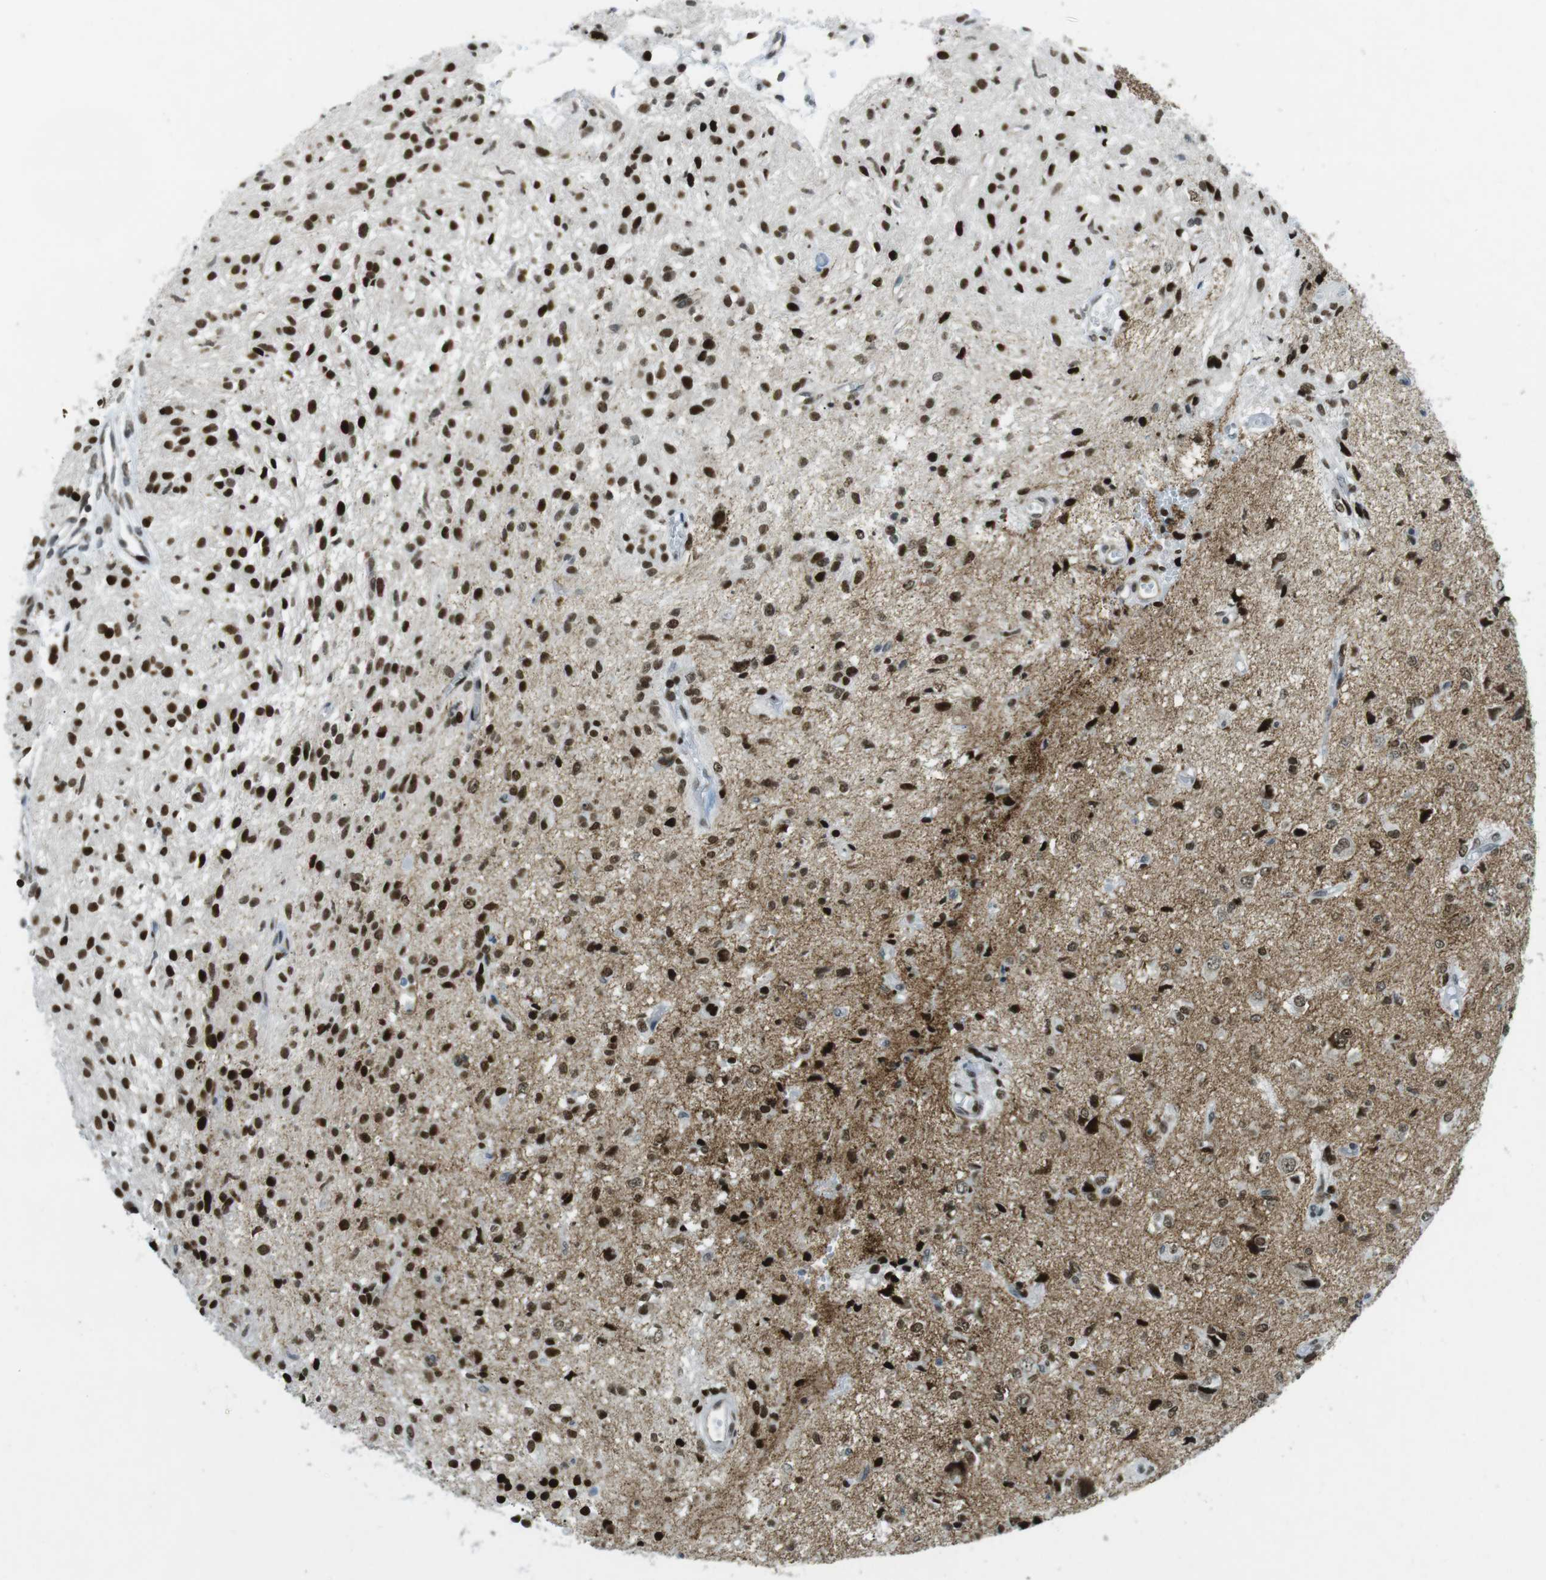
{"staining": {"intensity": "strong", "quantity": ">75%", "location": "nuclear"}, "tissue": "glioma", "cell_type": "Tumor cells", "image_type": "cancer", "snomed": [{"axis": "morphology", "description": "Glioma, malignant, High grade"}, {"axis": "topography", "description": "Brain"}], "caption": "Immunohistochemistry (DAB) staining of glioma shows strong nuclear protein staining in about >75% of tumor cells.", "gene": "ARID1A", "patient": {"sex": "female", "age": 59}}